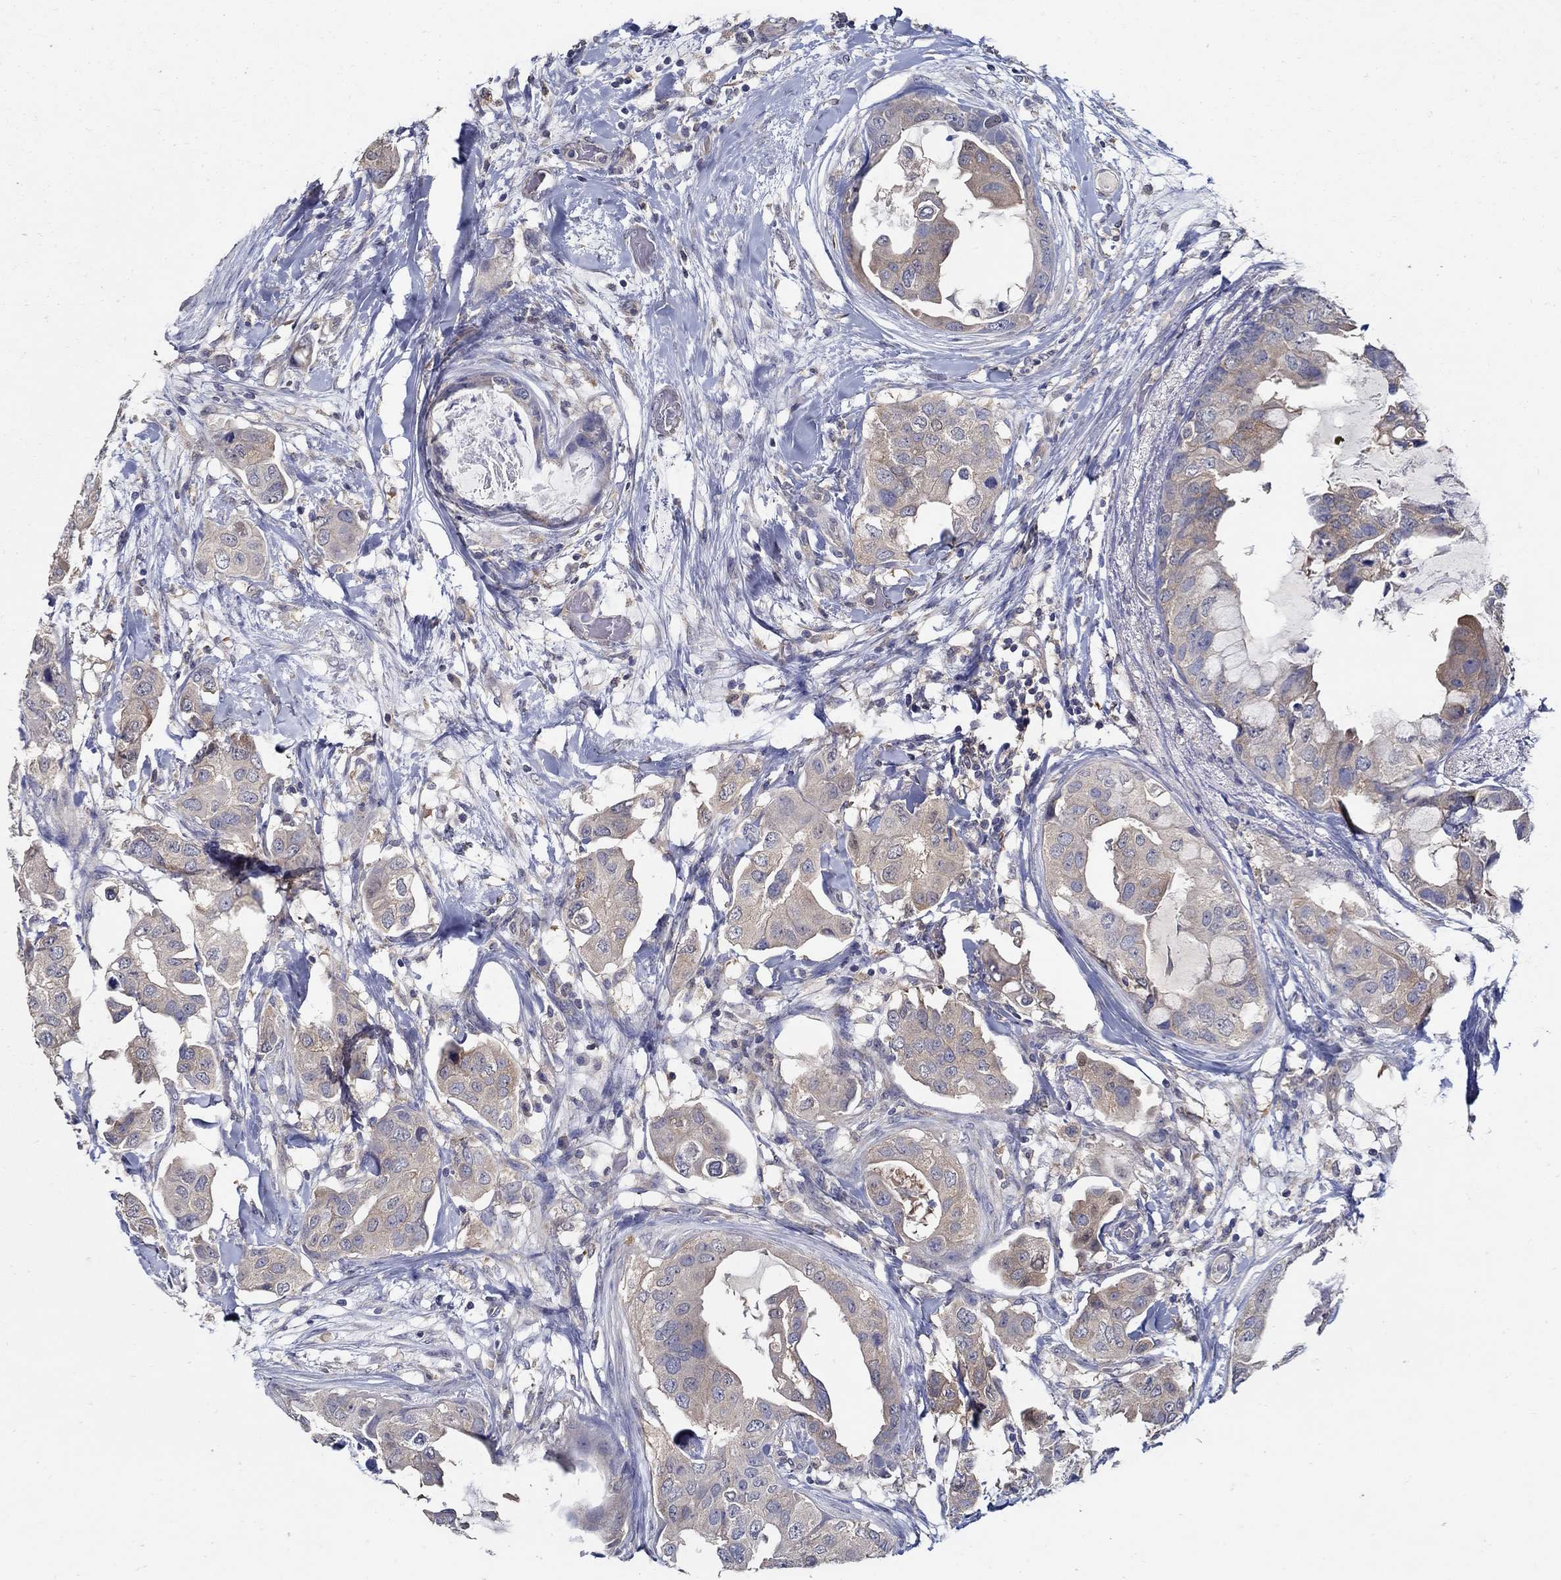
{"staining": {"intensity": "weak", "quantity": "<25%", "location": "cytoplasmic/membranous"}, "tissue": "breast cancer", "cell_type": "Tumor cells", "image_type": "cancer", "snomed": [{"axis": "morphology", "description": "Normal tissue, NOS"}, {"axis": "morphology", "description": "Duct carcinoma"}, {"axis": "topography", "description": "Breast"}], "caption": "Tumor cells show no significant protein positivity in infiltrating ductal carcinoma (breast).", "gene": "MTHFR", "patient": {"sex": "female", "age": 40}}